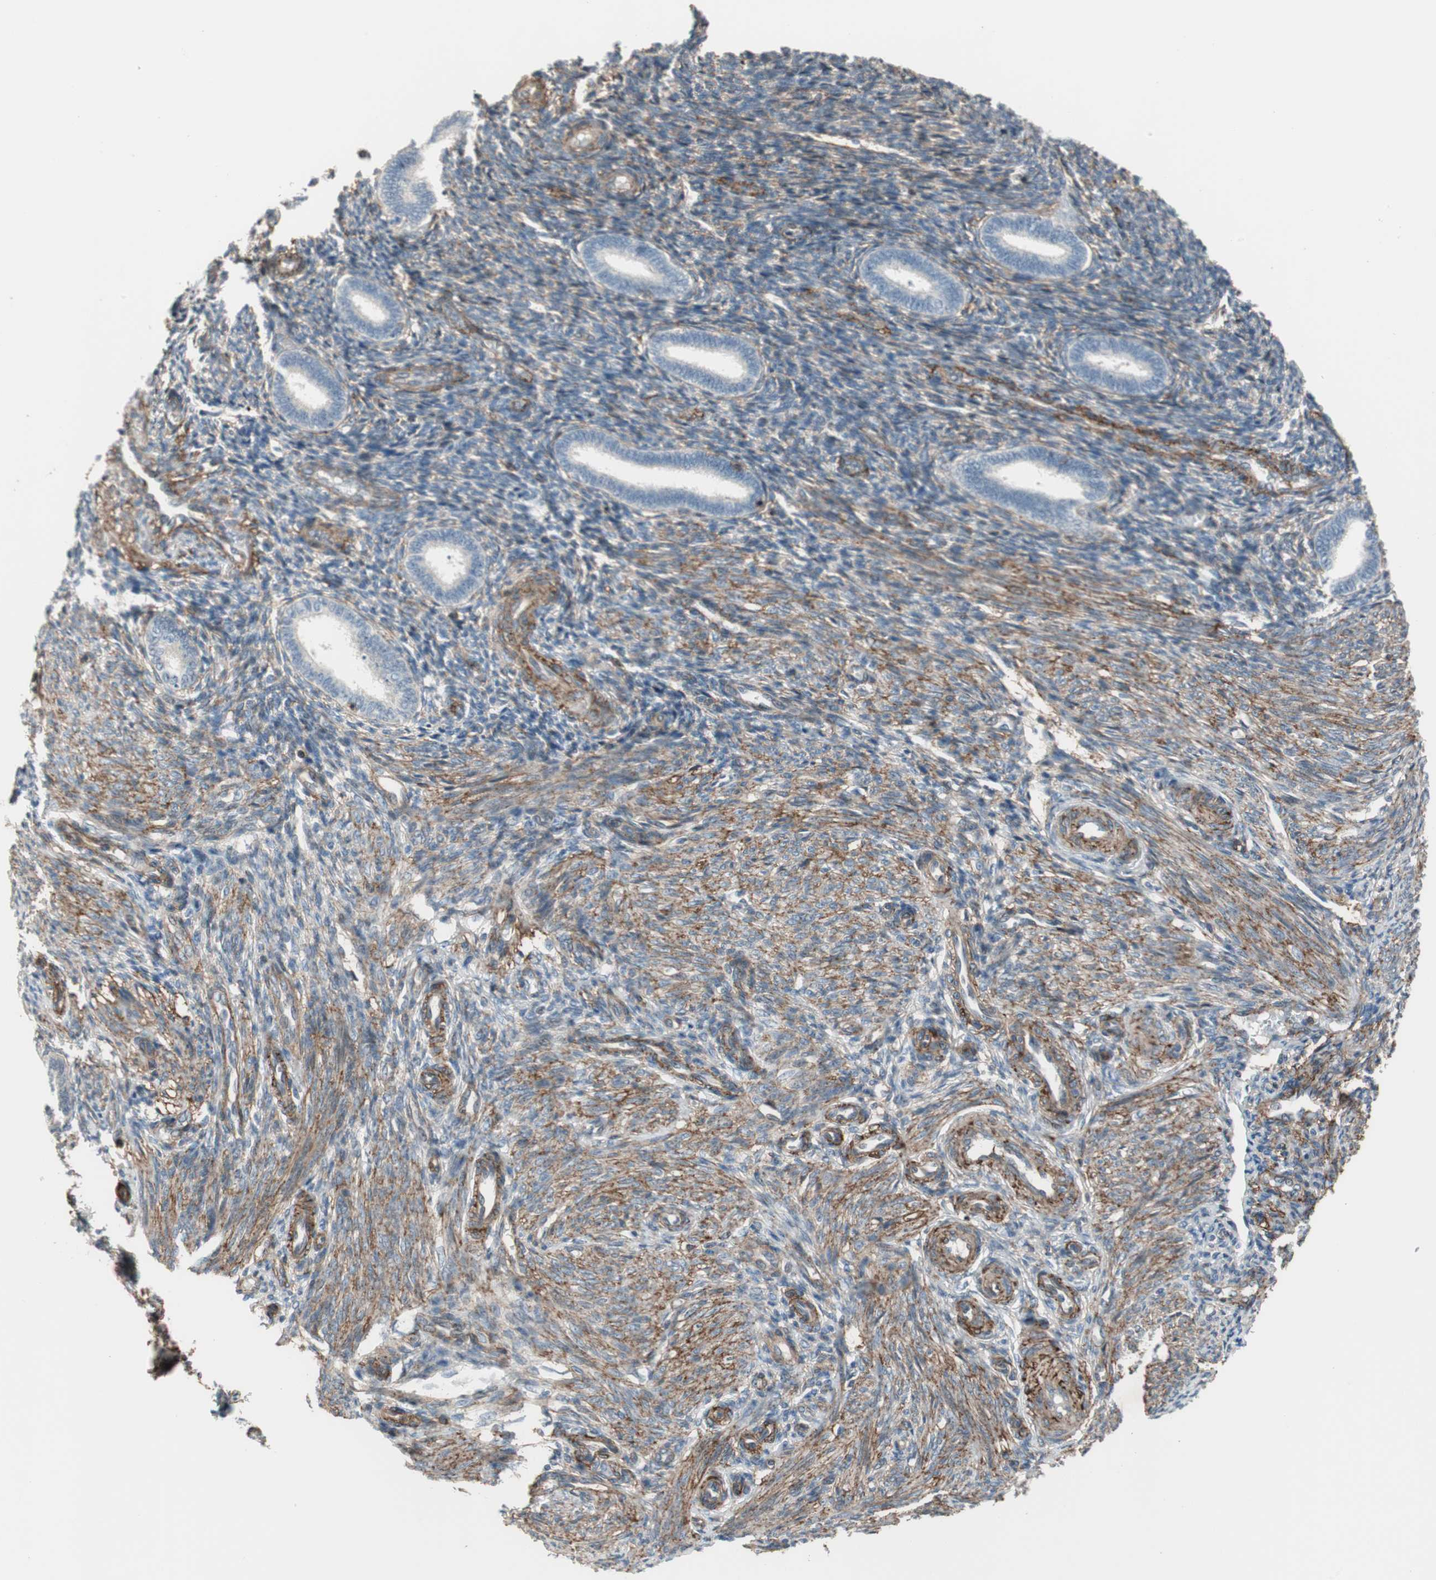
{"staining": {"intensity": "weak", "quantity": "25%-75%", "location": "cytoplasmic/membranous"}, "tissue": "endometrium", "cell_type": "Cells in endometrial stroma", "image_type": "normal", "snomed": [{"axis": "morphology", "description": "Normal tissue, NOS"}, {"axis": "topography", "description": "Endometrium"}], "caption": "Immunohistochemistry (IHC) (DAB (3,3'-diaminobenzidine)) staining of normal human endometrium displays weak cytoplasmic/membranous protein staining in approximately 25%-75% of cells in endometrial stroma. (DAB (3,3'-diaminobenzidine) IHC, brown staining for protein, blue staining for nuclei).", "gene": "GRHL1", "patient": {"sex": "female", "age": 27}}